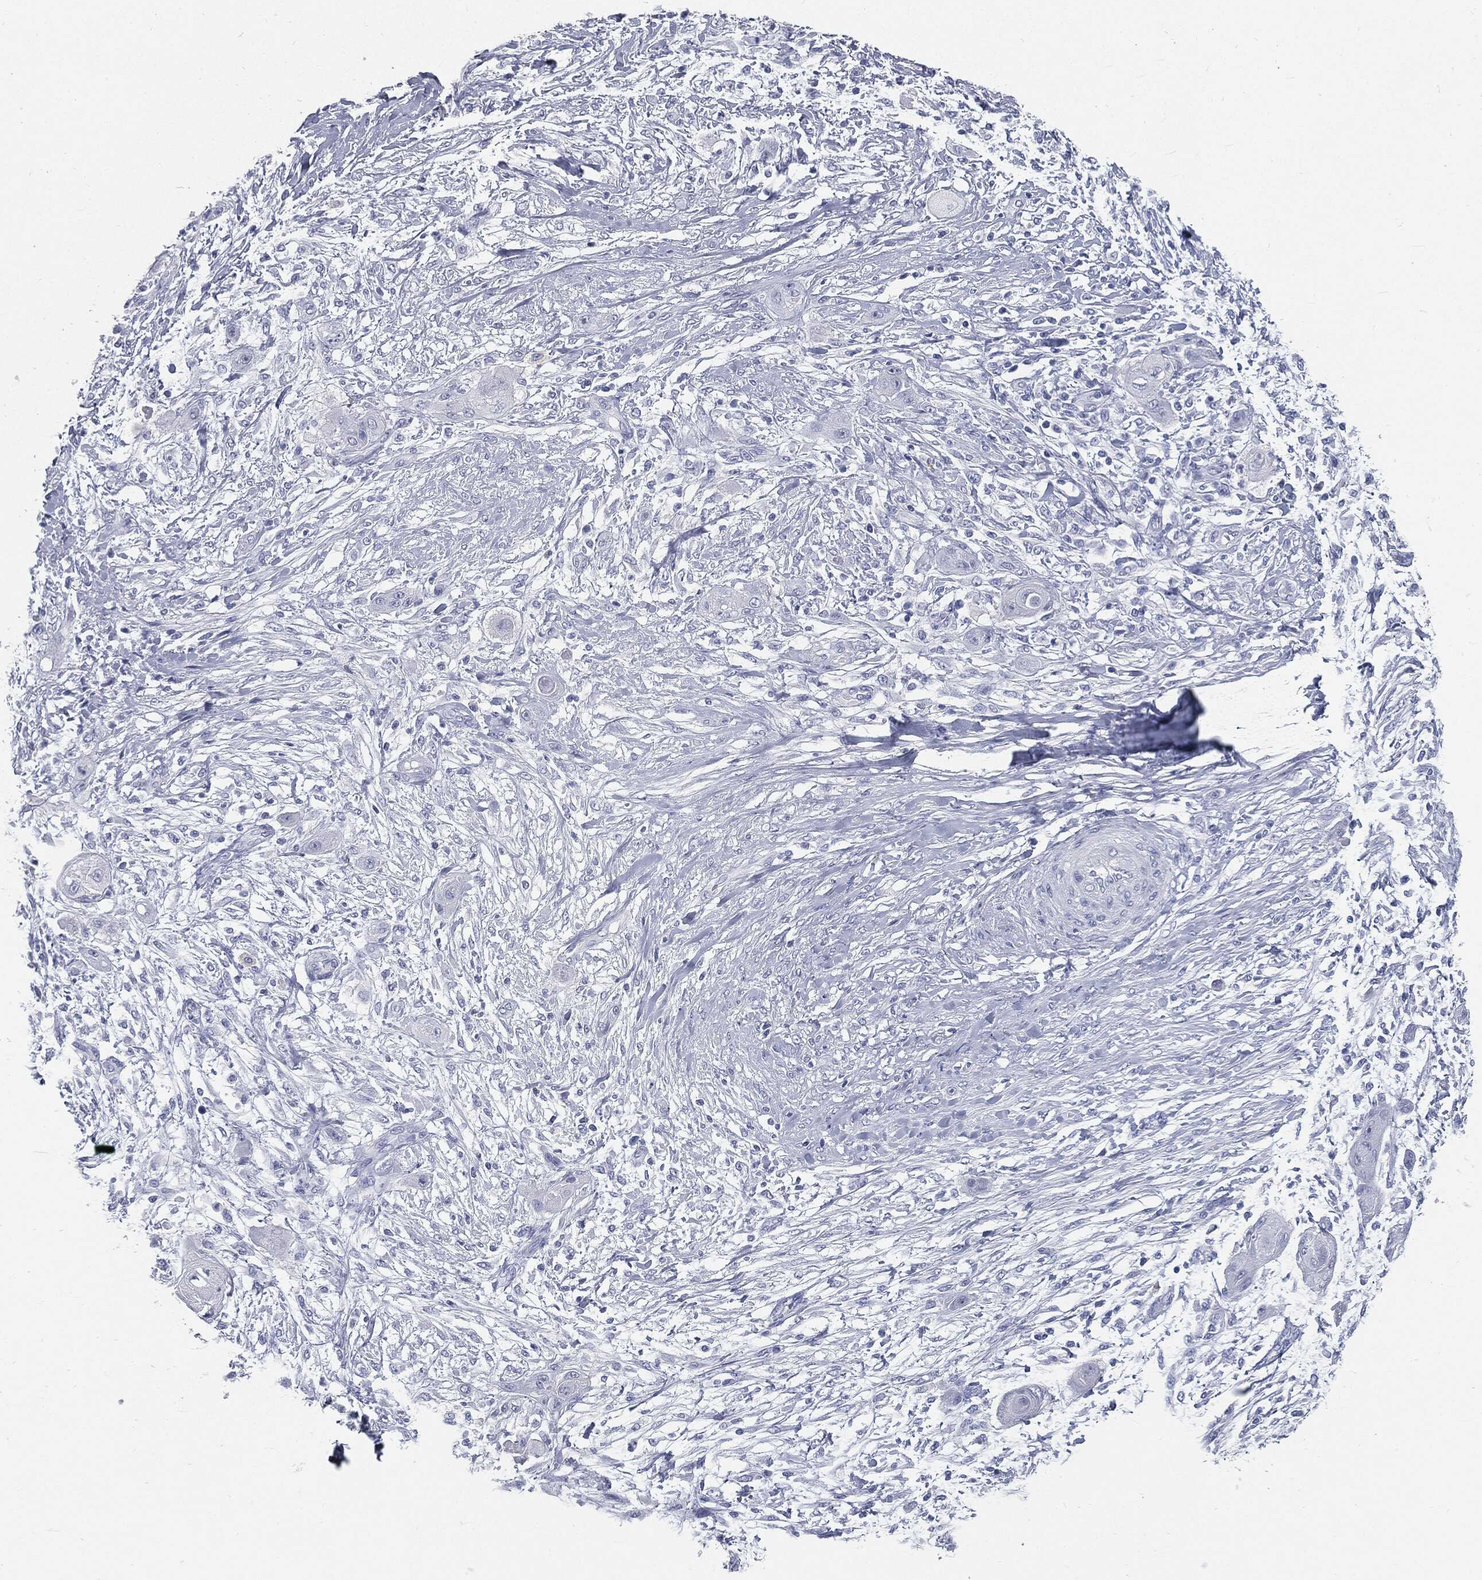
{"staining": {"intensity": "negative", "quantity": "none", "location": "none"}, "tissue": "skin cancer", "cell_type": "Tumor cells", "image_type": "cancer", "snomed": [{"axis": "morphology", "description": "Squamous cell carcinoma, NOS"}, {"axis": "topography", "description": "Skin"}], "caption": "This is an IHC micrograph of skin cancer. There is no staining in tumor cells.", "gene": "CUZD1", "patient": {"sex": "male", "age": 62}}